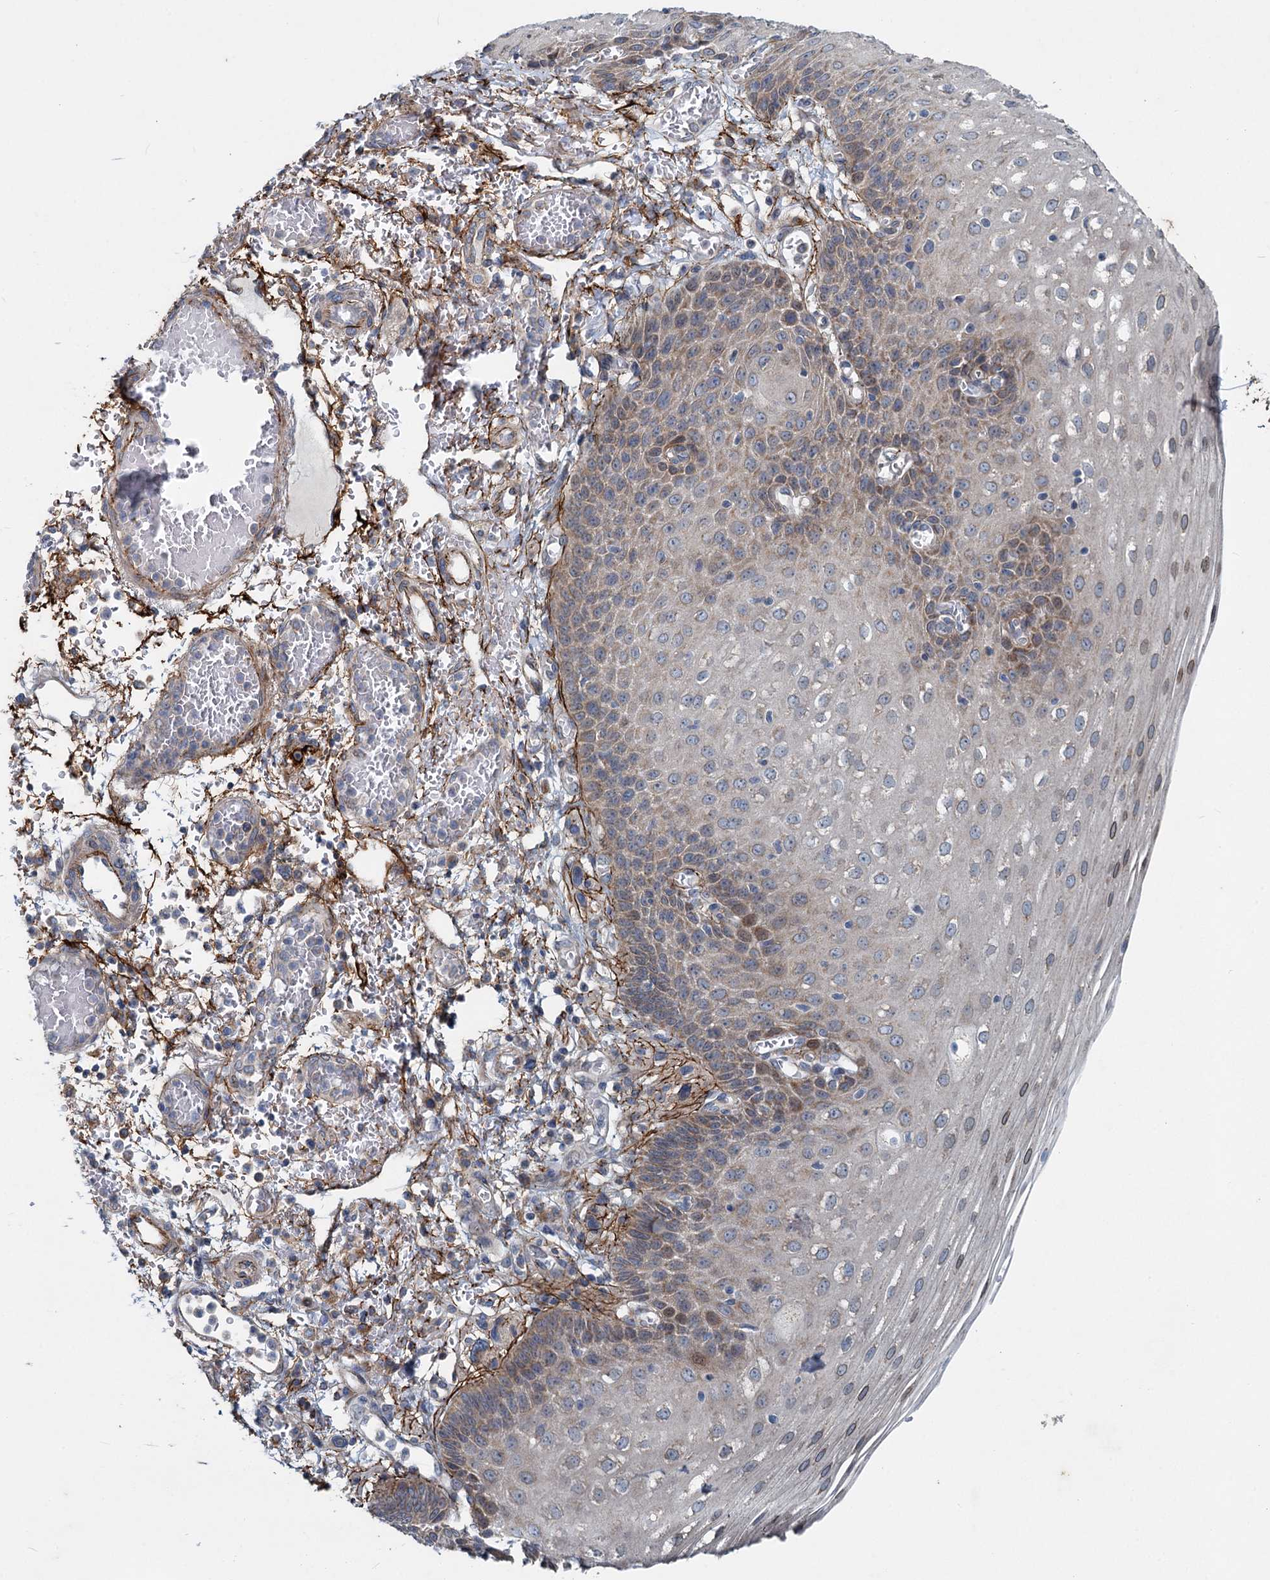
{"staining": {"intensity": "weak", "quantity": "25%-75%", "location": "cytoplasmic/membranous"}, "tissue": "esophagus", "cell_type": "Squamous epithelial cells", "image_type": "normal", "snomed": [{"axis": "morphology", "description": "Normal tissue, NOS"}, {"axis": "topography", "description": "Esophagus"}], "caption": "Immunohistochemistry (DAB (3,3'-diaminobenzidine)) staining of unremarkable human esophagus shows weak cytoplasmic/membranous protein staining in about 25%-75% of squamous epithelial cells.", "gene": "ADCY2", "patient": {"sex": "male", "age": 81}}